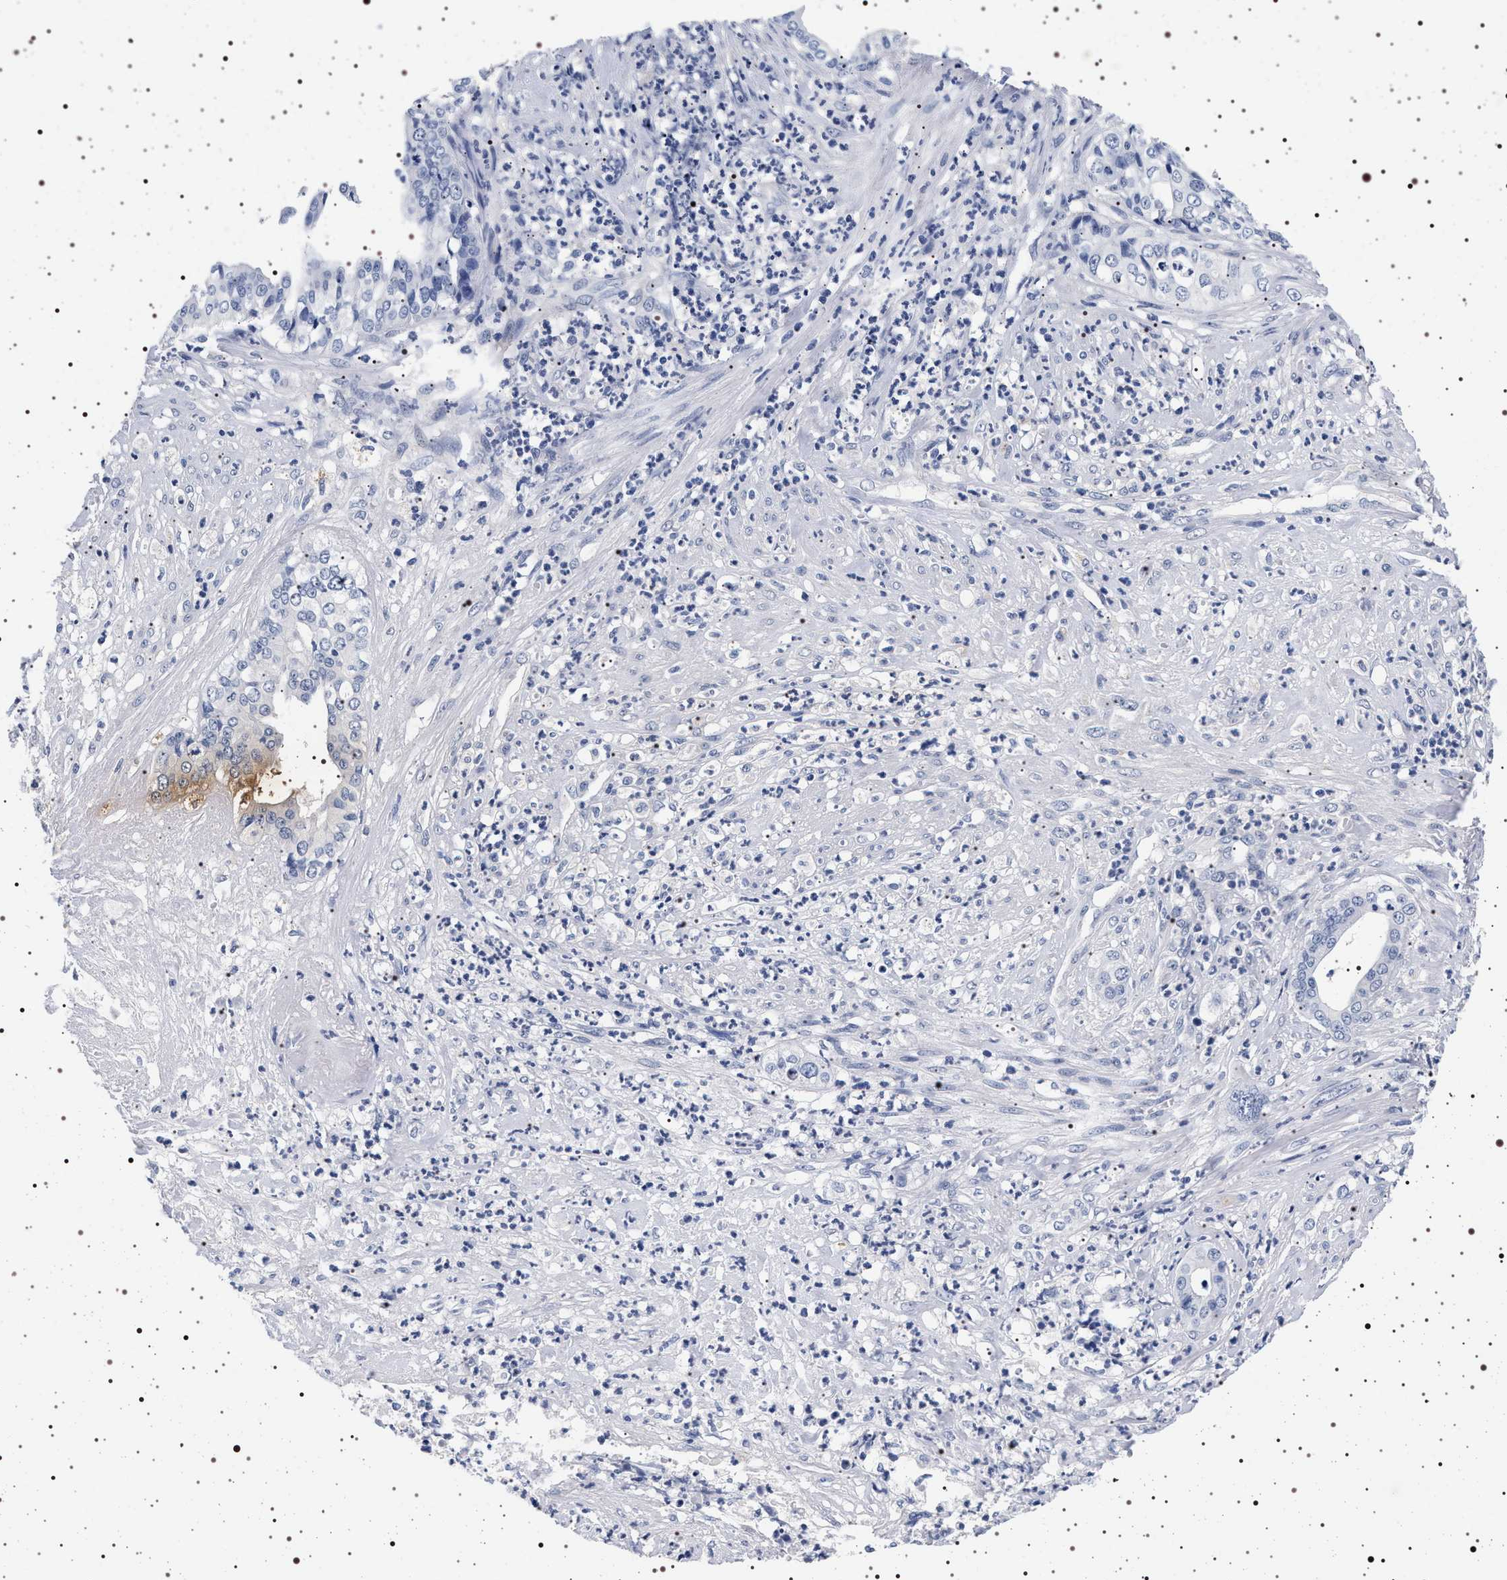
{"staining": {"intensity": "negative", "quantity": "none", "location": "none"}, "tissue": "liver cancer", "cell_type": "Tumor cells", "image_type": "cancer", "snomed": [{"axis": "morphology", "description": "Cholangiocarcinoma"}, {"axis": "topography", "description": "Liver"}], "caption": "Human cholangiocarcinoma (liver) stained for a protein using immunohistochemistry (IHC) shows no positivity in tumor cells.", "gene": "MAPK10", "patient": {"sex": "female", "age": 61}}